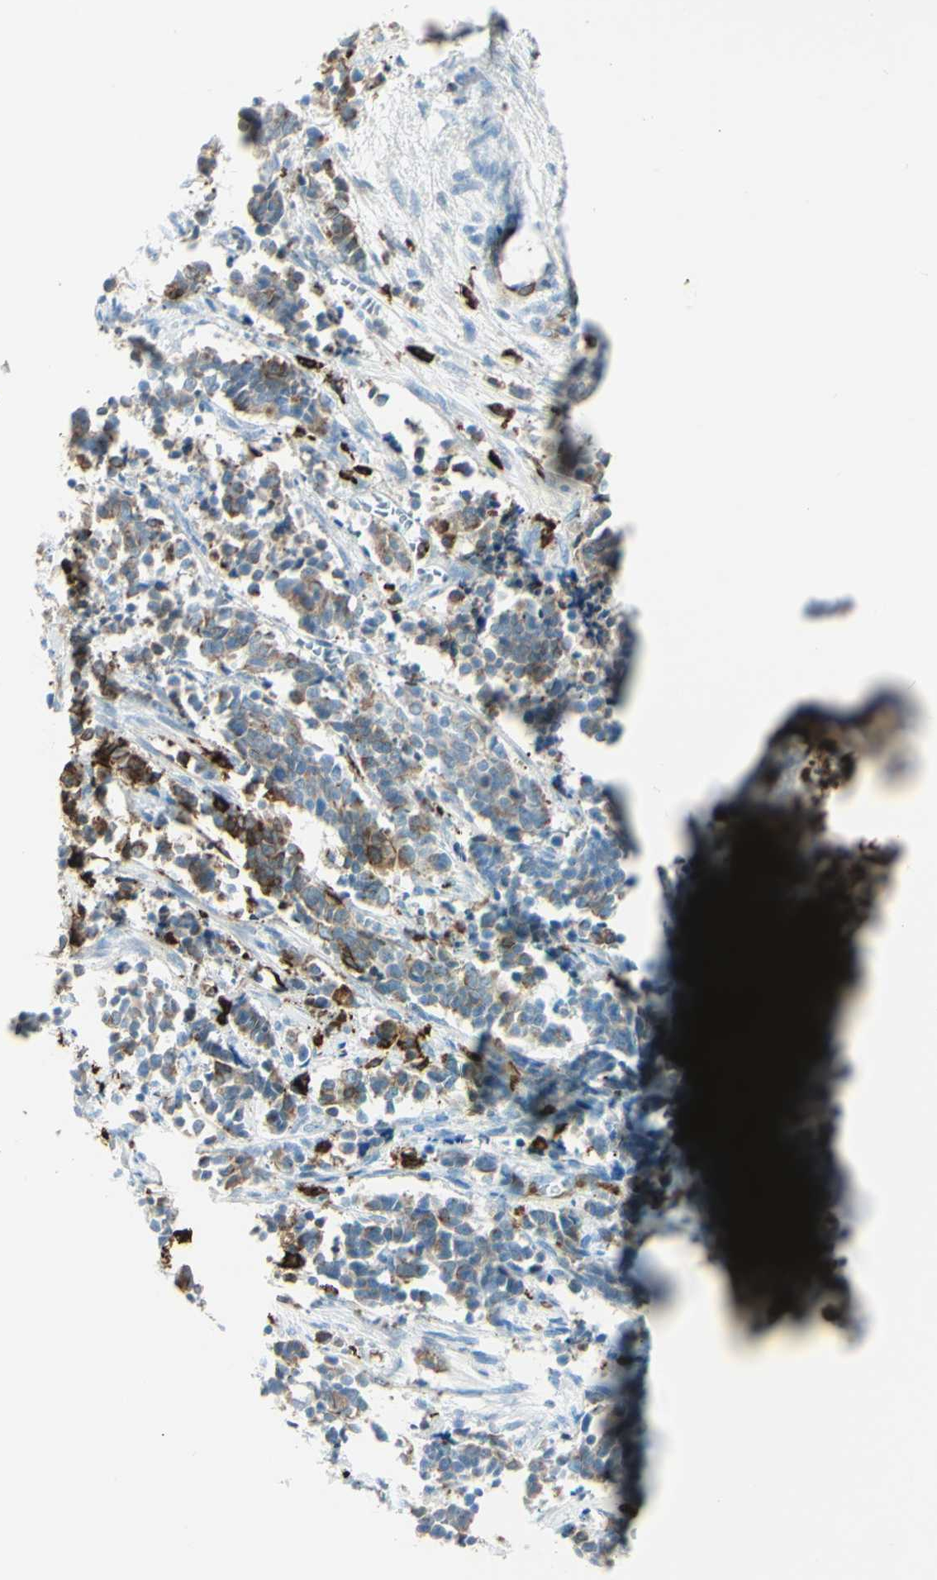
{"staining": {"intensity": "moderate", "quantity": "<25%", "location": "cytoplasmic/membranous"}, "tissue": "cervical cancer", "cell_type": "Tumor cells", "image_type": "cancer", "snomed": [{"axis": "morphology", "description": "Normal tissue, NOS"}, {"axis": "morphology", "description": "Squamous cell carcinoma, NOS"}, {"axis": "topography", "description": "Cervix"}], "caption": "A brown stain shows moderate cytoplasmic/membranous positivity of a protein in human cervical cancer tumor cells.", "gene": "CD74", "patient": {"sex": "female", "age": 35}}